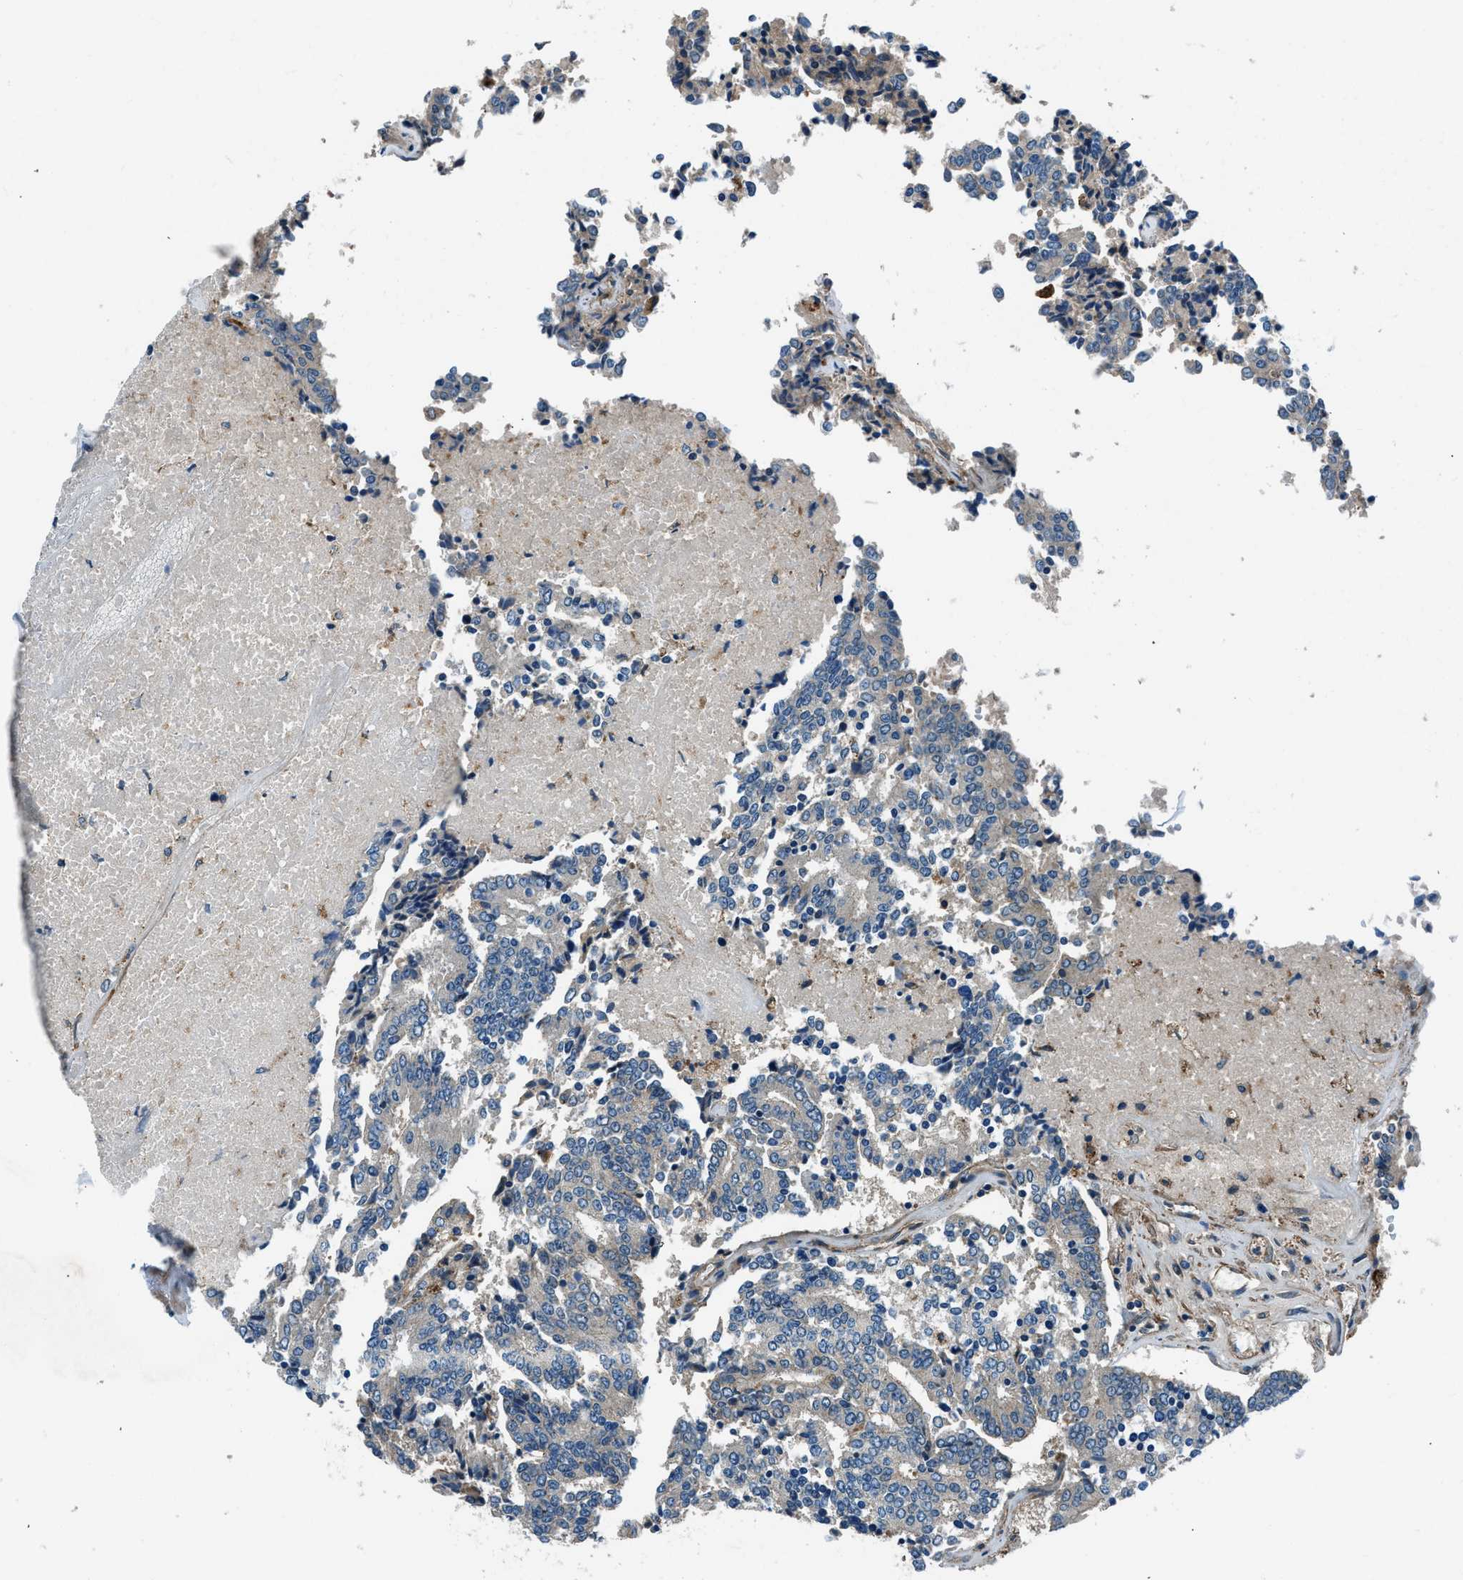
{"staining": {"intensity": "negative", "quantity": "none", "location": "none"}, "tissue": "prostate cancer", "cell_type": "Tumor cells", "image_type": "cancer", "snomed": [{"axis": "morphology", "description": "Normal tissue, NOS"}, {"axis": "morphology", "description": "Adenocarcinoma, High grade"}, {"axis": "topography", "description": "Prostate"}, {"axis": "topography", "description": "Seminal veicle"}], "caption": "Human prostate cancer stained for a protein using immunohistochemistry (IHC) demonstrates no expression in tumor cells.", "gene": "SLC19A2", "patient": {"sex": "male", "age": 55}}